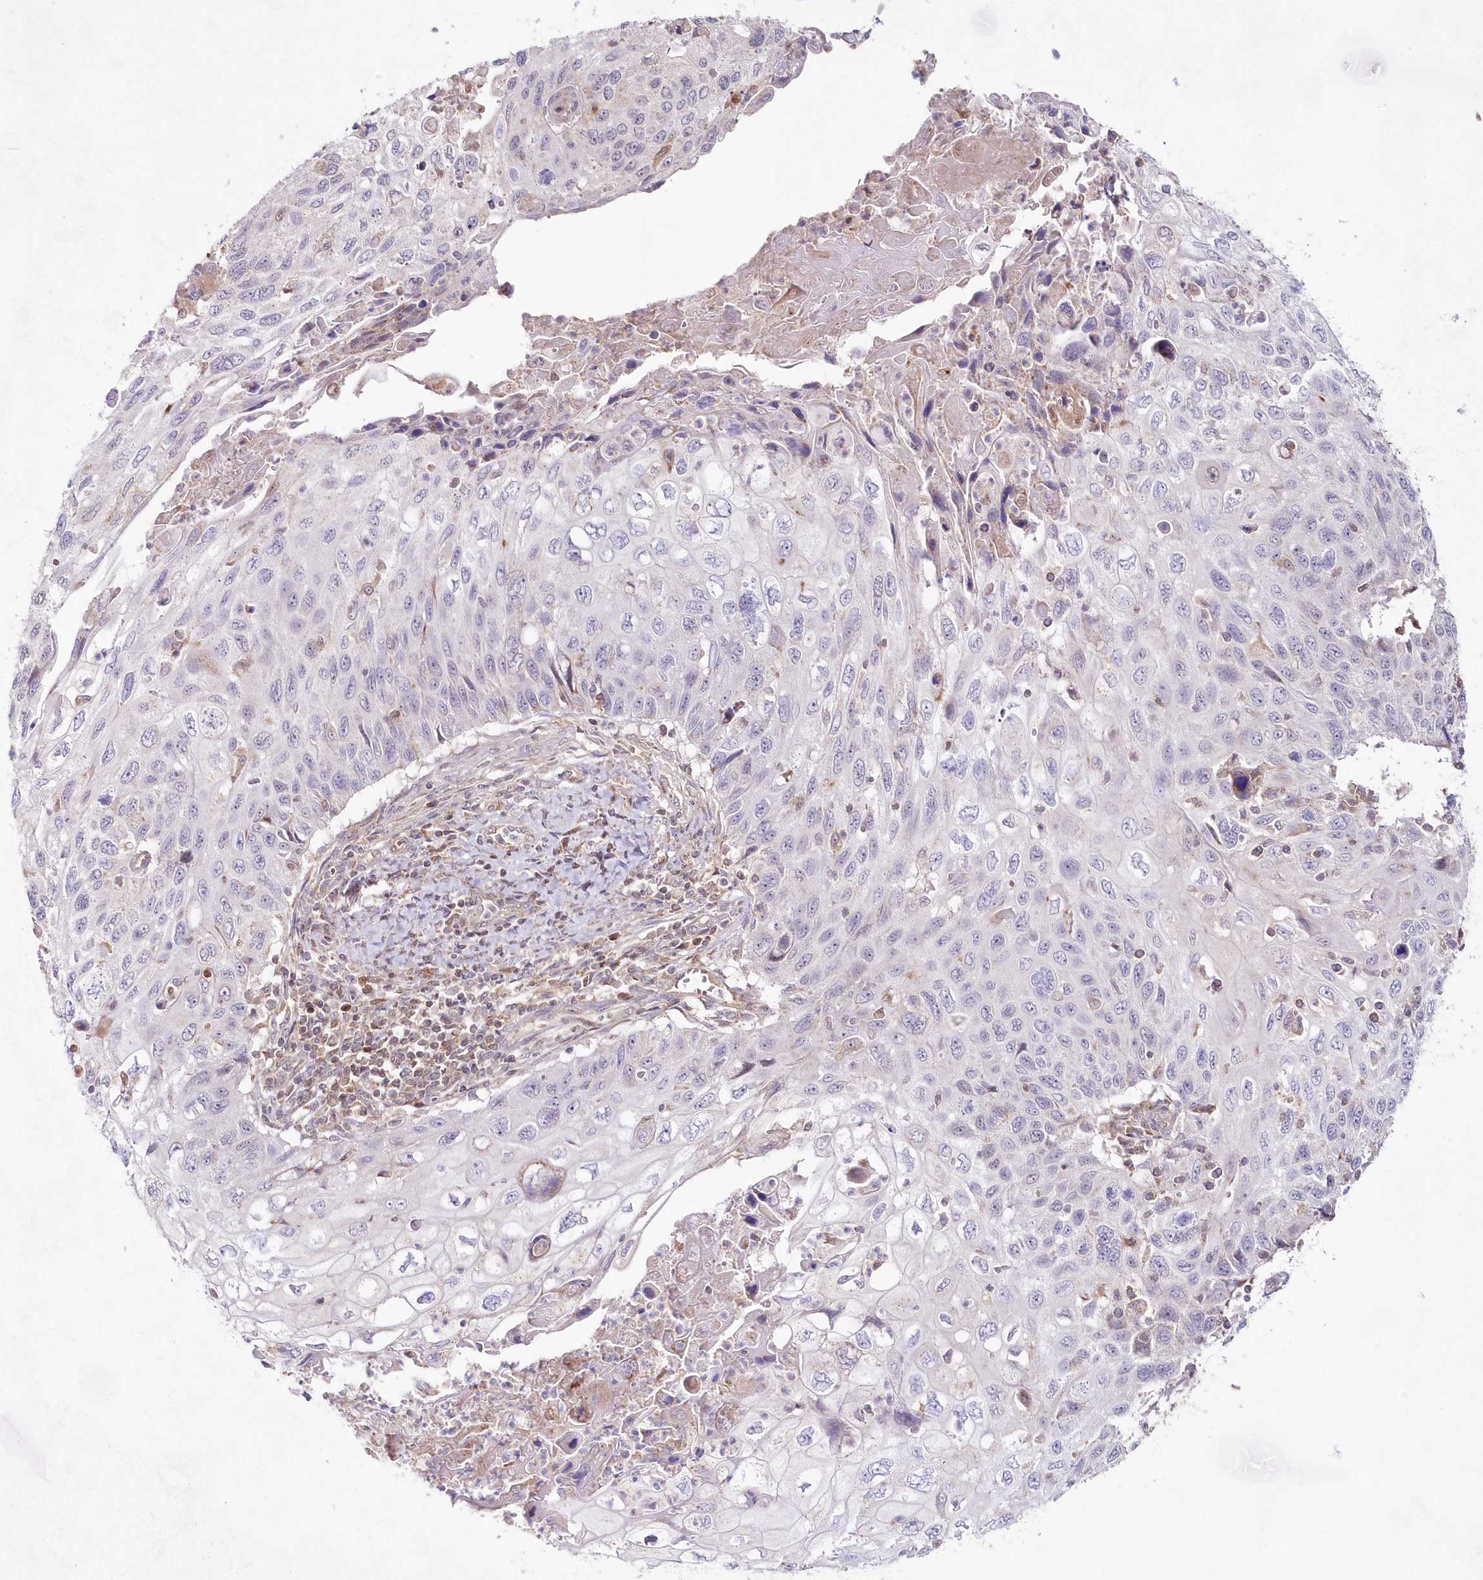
{"staining": {"intensity": "negative", "quantity": "none", "location": "none"}, "tissue": "cervical cancer", "cell_type": "Tumor cells", "image_type": "cancer", "snomed": [{"axis": "morphology", "description": "Squamous cell carcinoma, NOS"}, {"axis": "topography", "description": "Cervix"}], "caption": "A histopathology image of squamous cell carcinoma (cervical) stained for a protein demonstrates no brown staining in tumor cells.", "gene": "IMPA1", "patient": {"sex": "female", "age": 70}}